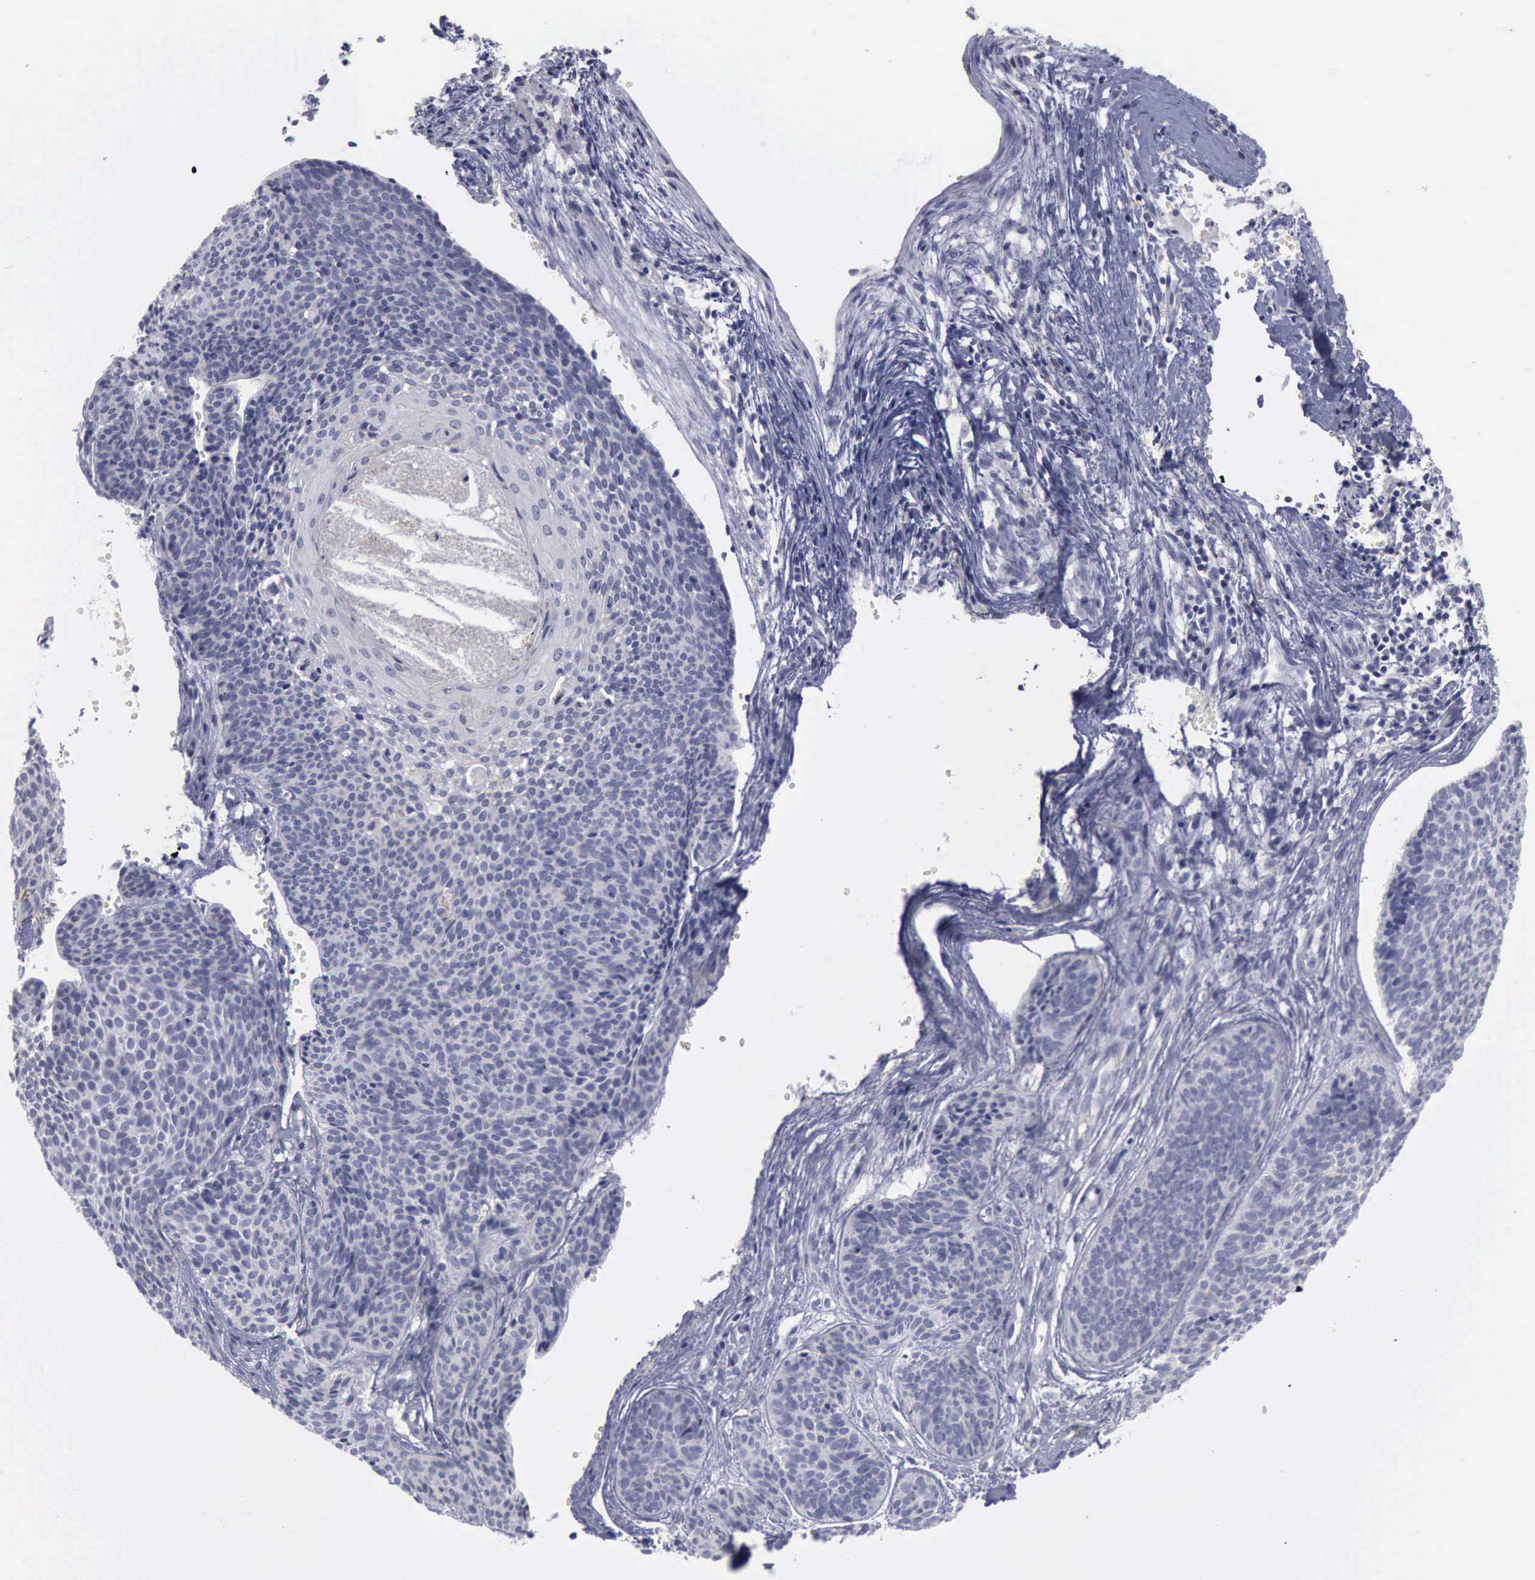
{"staining": {"intensity": "negative", "quantity": "none", "location": "none"}, "tissue": "skin cancer", "cell_type": "Tumor cells", "image_type": "cancer", "snomed": [{"axis": "morphology", "description": "Basal cell carcinoma"}, {"axis": "topography", "description": "Skin"}], "caption": "The immunohistochemistry photomicrograph has no significant staining in tumor cells of skin cancer tissue.", "gene": "CDH2", "patient": {"sex": "male", "age": 84}}